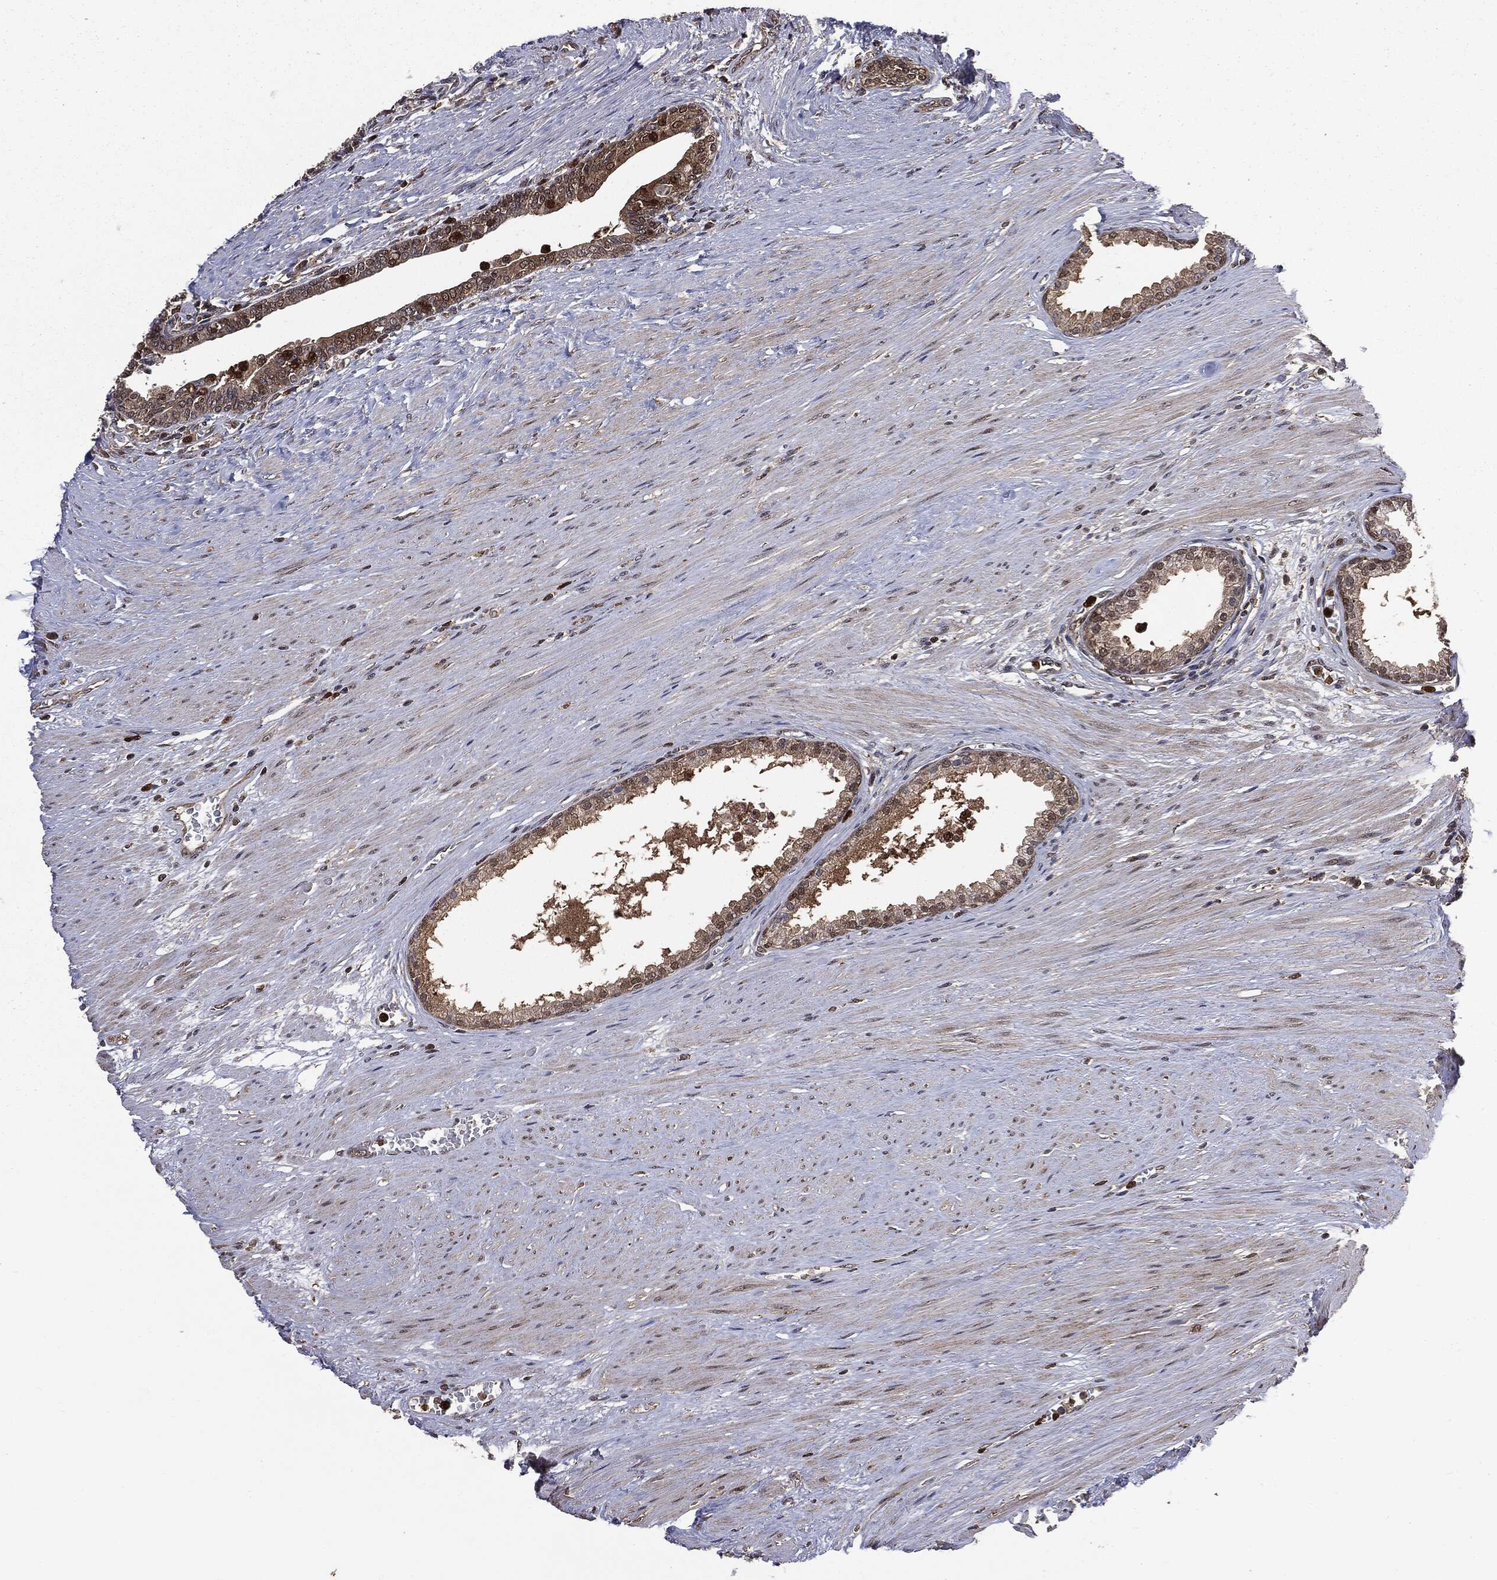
{"staining": {"intensity": "strong", "quantity": "<25%", "location": "cytoplasmic/membranous,nuclear"}, "tissue": "prostate", "cell_type": "Glandular cells", "image_type": "normal", "snomed": [{"axis": "morphology", "description": "Normal tissue, NOS"}, {"axis": "topography", "description": "Prostate"}], "caption": "Immunohistochemical staining of normal human prostate displays <25% levels of strong cytoplasmic/membranous,nuclear protein expression in approximately <25% of glandular cells.", "gene": "GPI", "patient": {"sex": "male", "age": 64}}